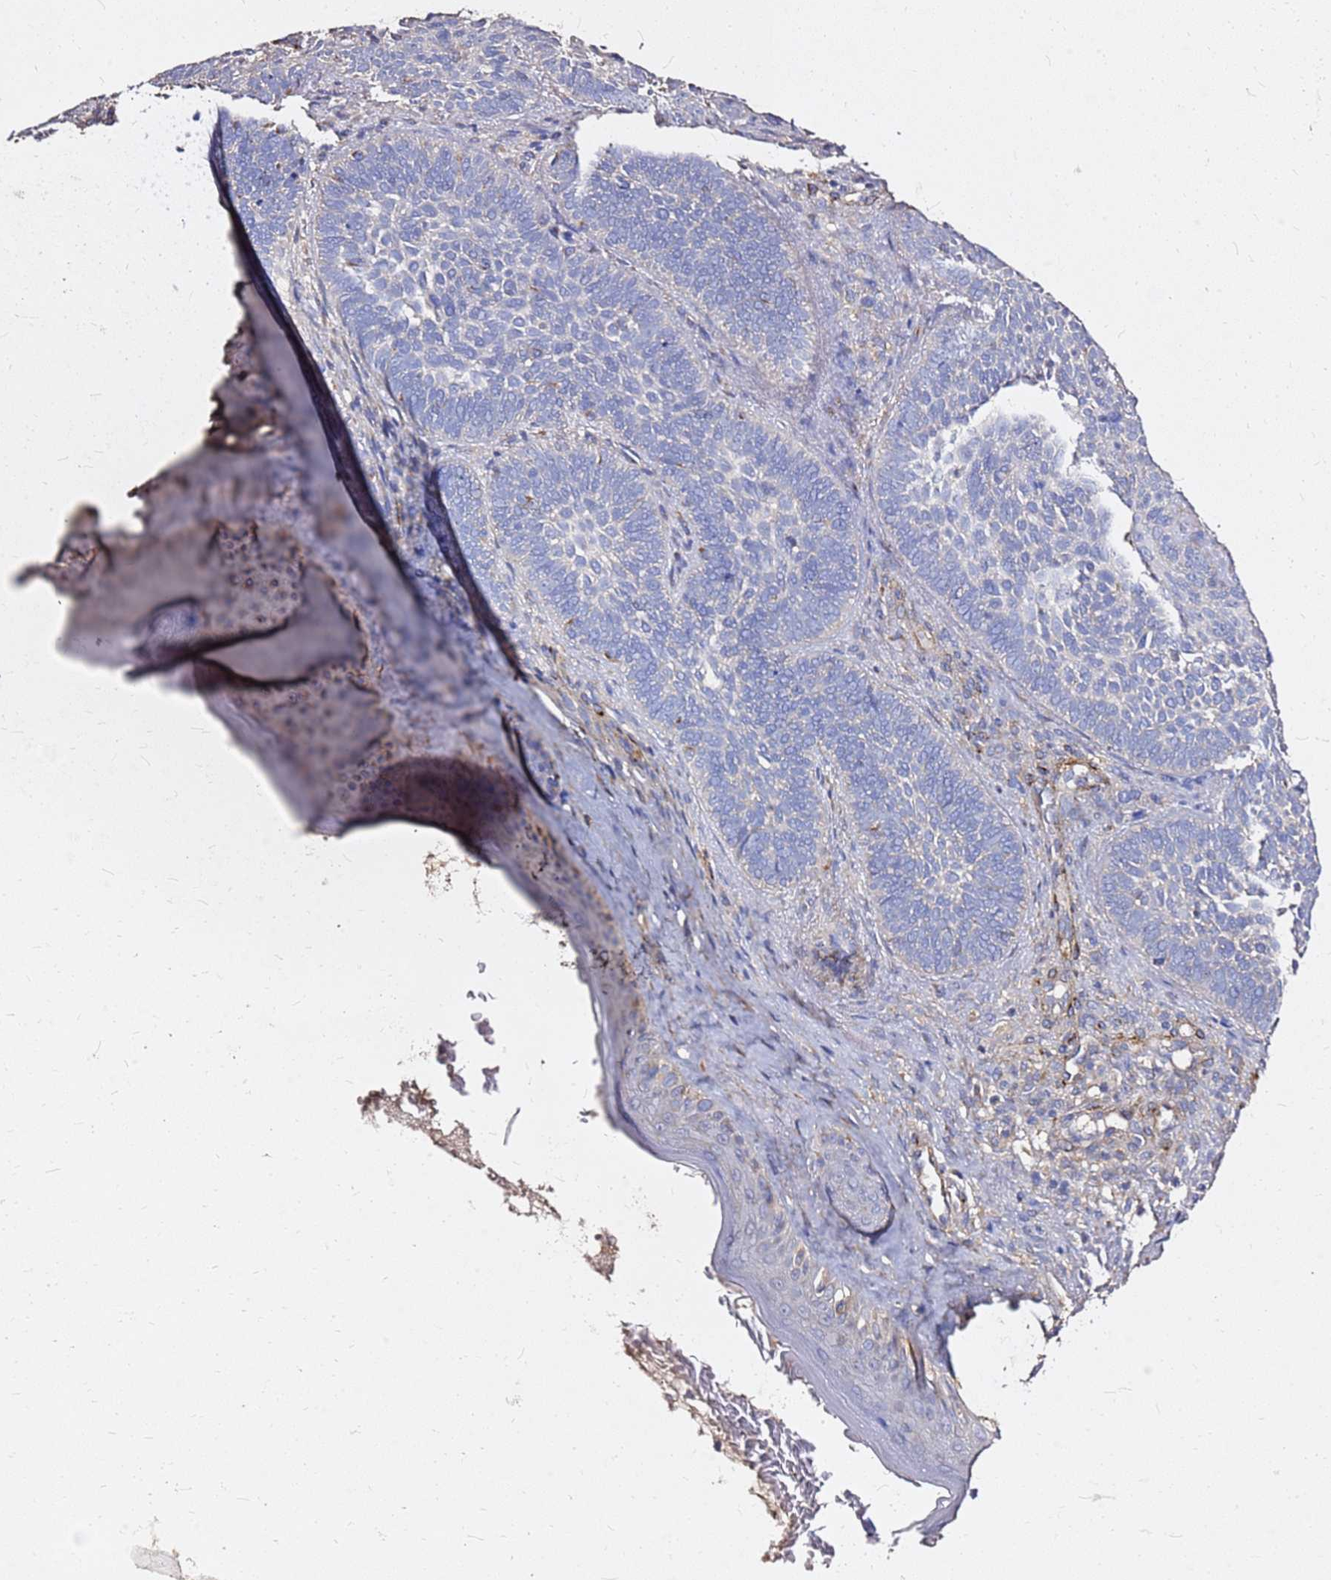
{"staining": {"intensity": "negative", "quantity": "none", "location": "none"}, "tissue": "skin cancer", "cell_type": "Tumor cells", "image_type": "cancer", "snomed": [{"axis": "morphology", "description": "Basal cell carcinoma"}, {"axis": "topography", "description": "Skin"}], "caption": "Tumor cells show no significant protein expression in basal cell carcinoma (skin). Nuclei are stained in blue.", "gene": "EXD3", "patient": {"sex": "male", "age": 85}}